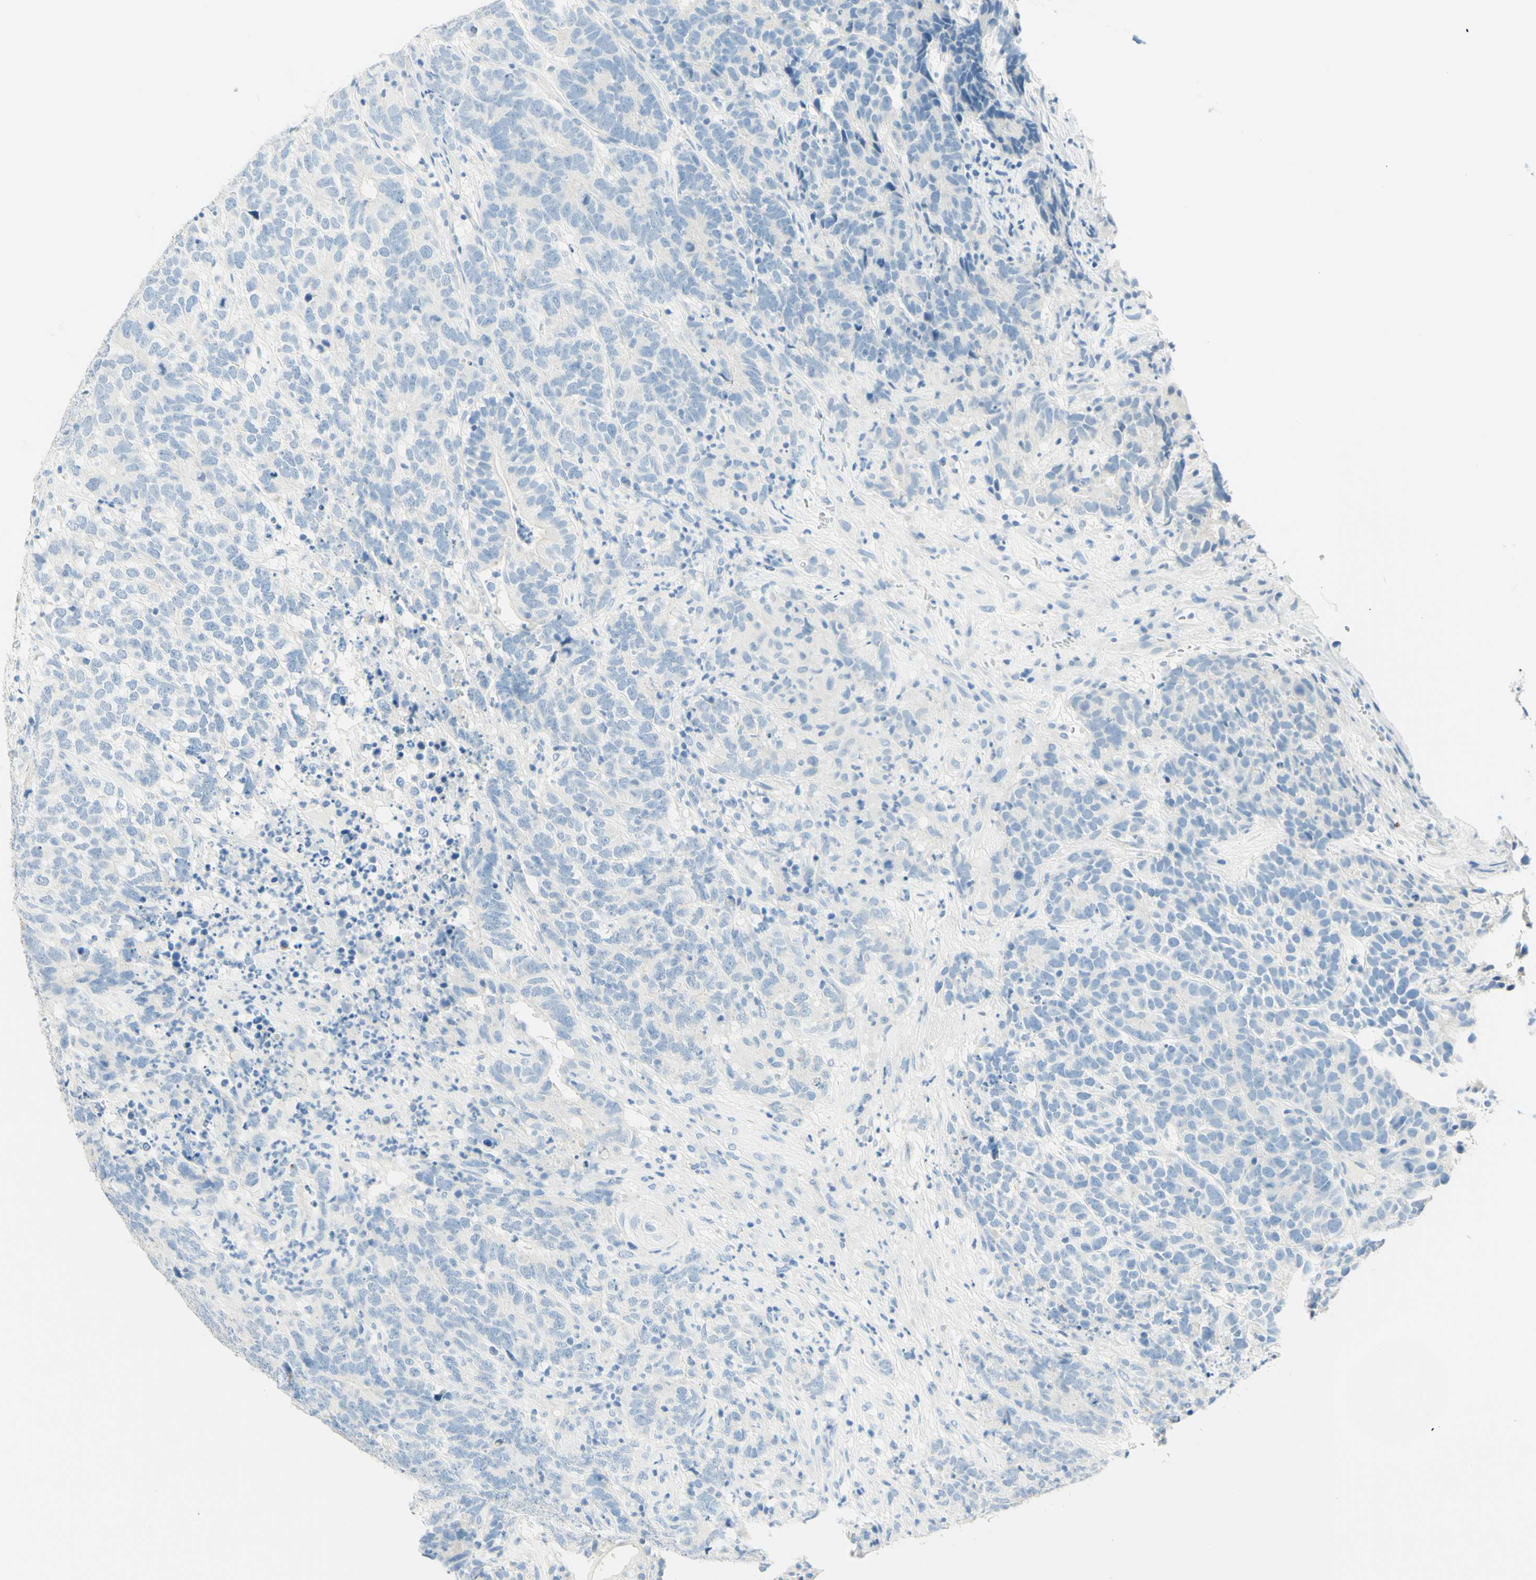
{"staining": {"intensity": "negative", "quantity": "none", "location": "none"}, "tissue": "testis cancer", "cell_type": "Tumor cells", "image_type": "cancer", "snomed": [{"axis": "morphology", "description": "Carcinoma, Embryonal, NOS"}, {"axis": "topography", "description": "Testis"}], "caption": "Protein analysis of testis cancer (embryonal carcinoma) shows no significant expression in tumor cells. (Immunohistochemistry, brightfield microscopy, high magnification).", "gene": "TMEM132D", "patient": {"sex": "male", "age": 26}}